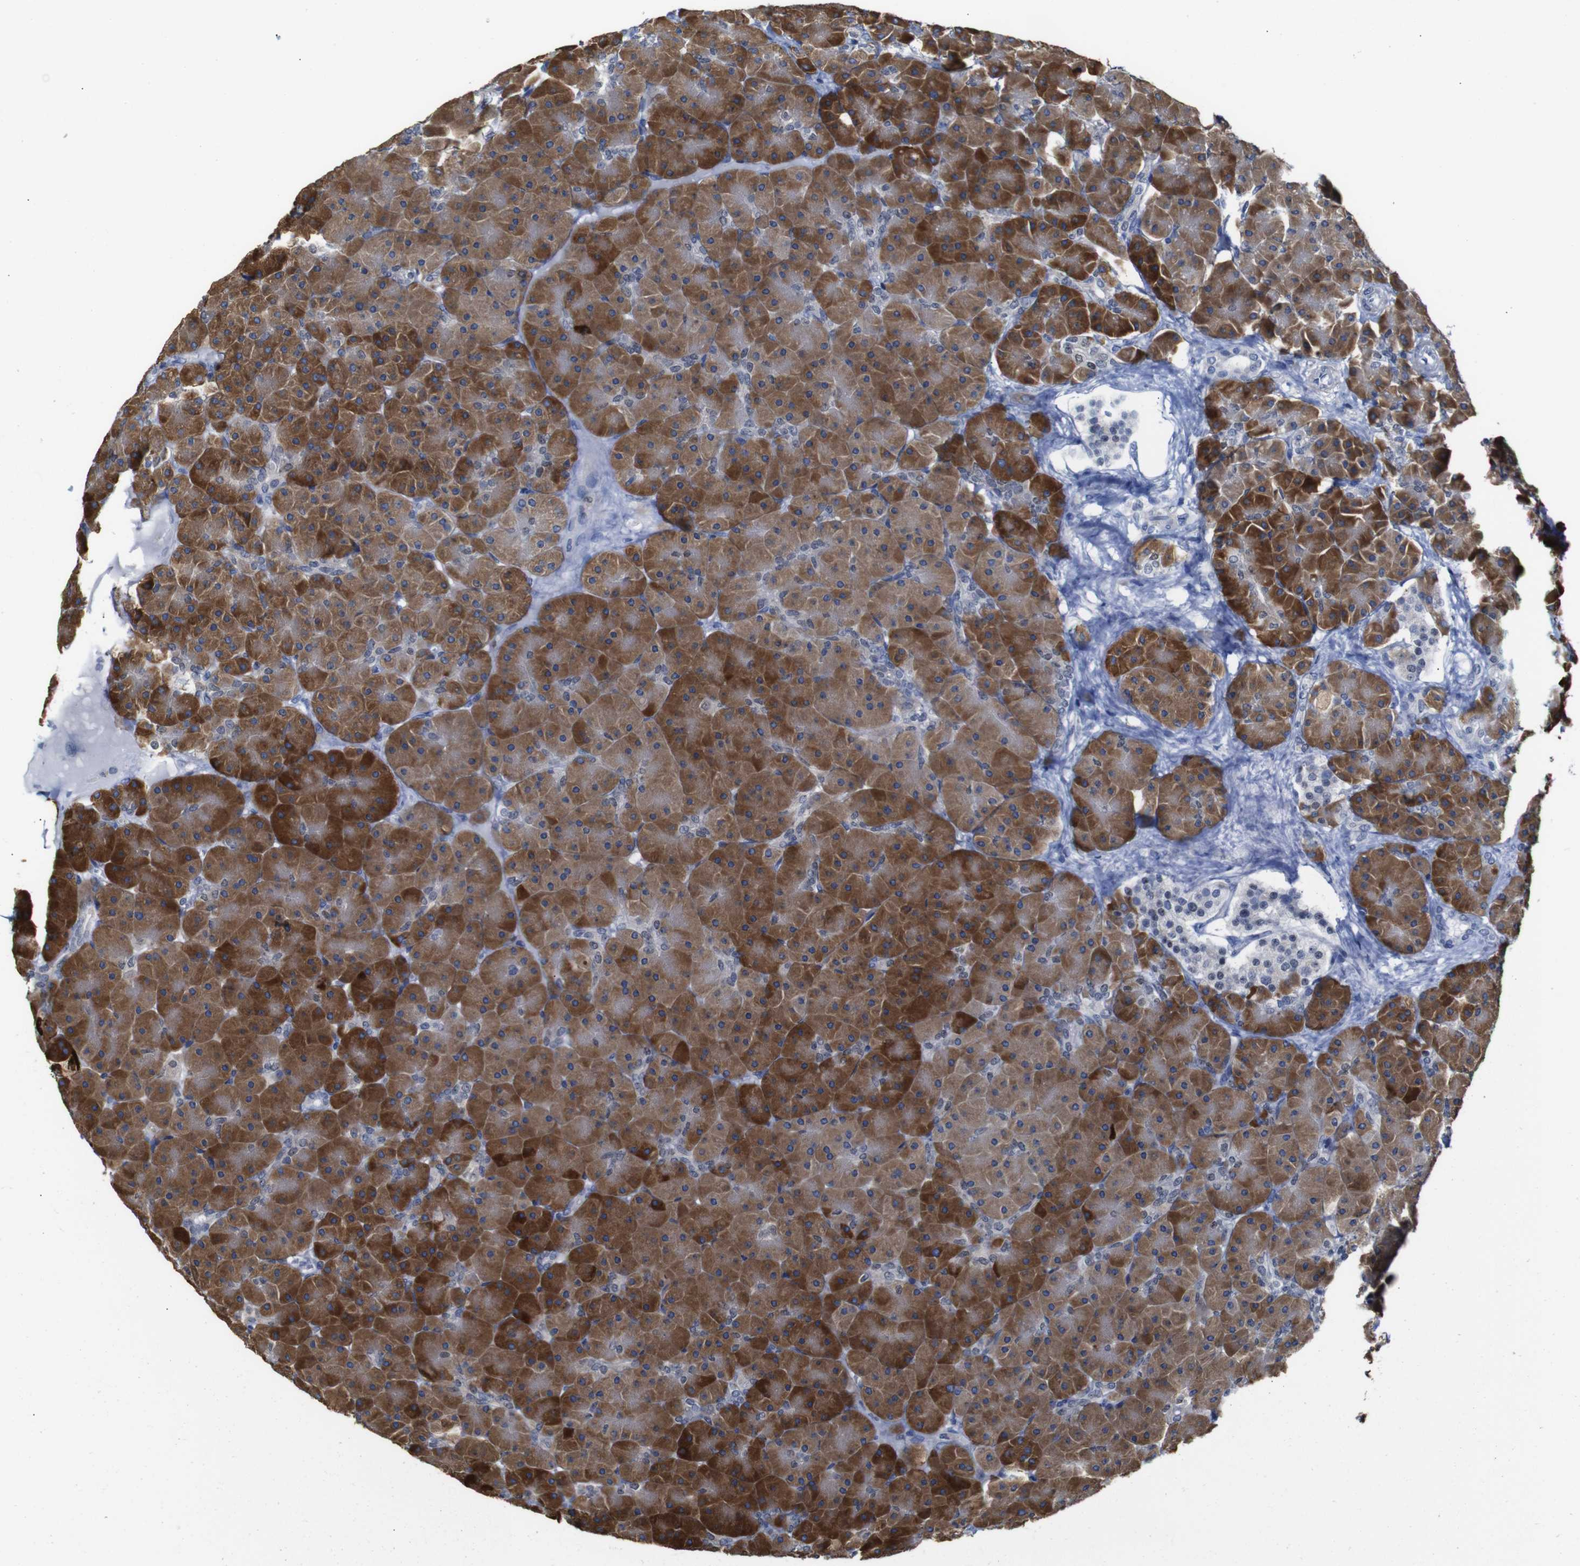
{"staining": {"intensity": "strong", "quantity": ">75%", "location": "cytoplasmic/membranous"}, "tissue": "pancreas", "cell_type": "Exocrine glandular cells", "image_type": "normal", "snomed": [{"axis": "morphology", "description": "Normal tissue, NOS"}, {"axis": "topography", "description": "Pancreas"}], "caption": "Pancreas was stained to show a protein in brown. There is high levels of strong cytoplasmic/membranous staining in about >75% of exocrine glandular cells. The protein of interest is stained brown, and the nuclei are stained in blue (DAB (3,3'-diaminobenzidine) IHC with brightfield microscopy, high magnification).", "gene": "TCEAL9", "patient": {"sex": "male", "age": 66}}